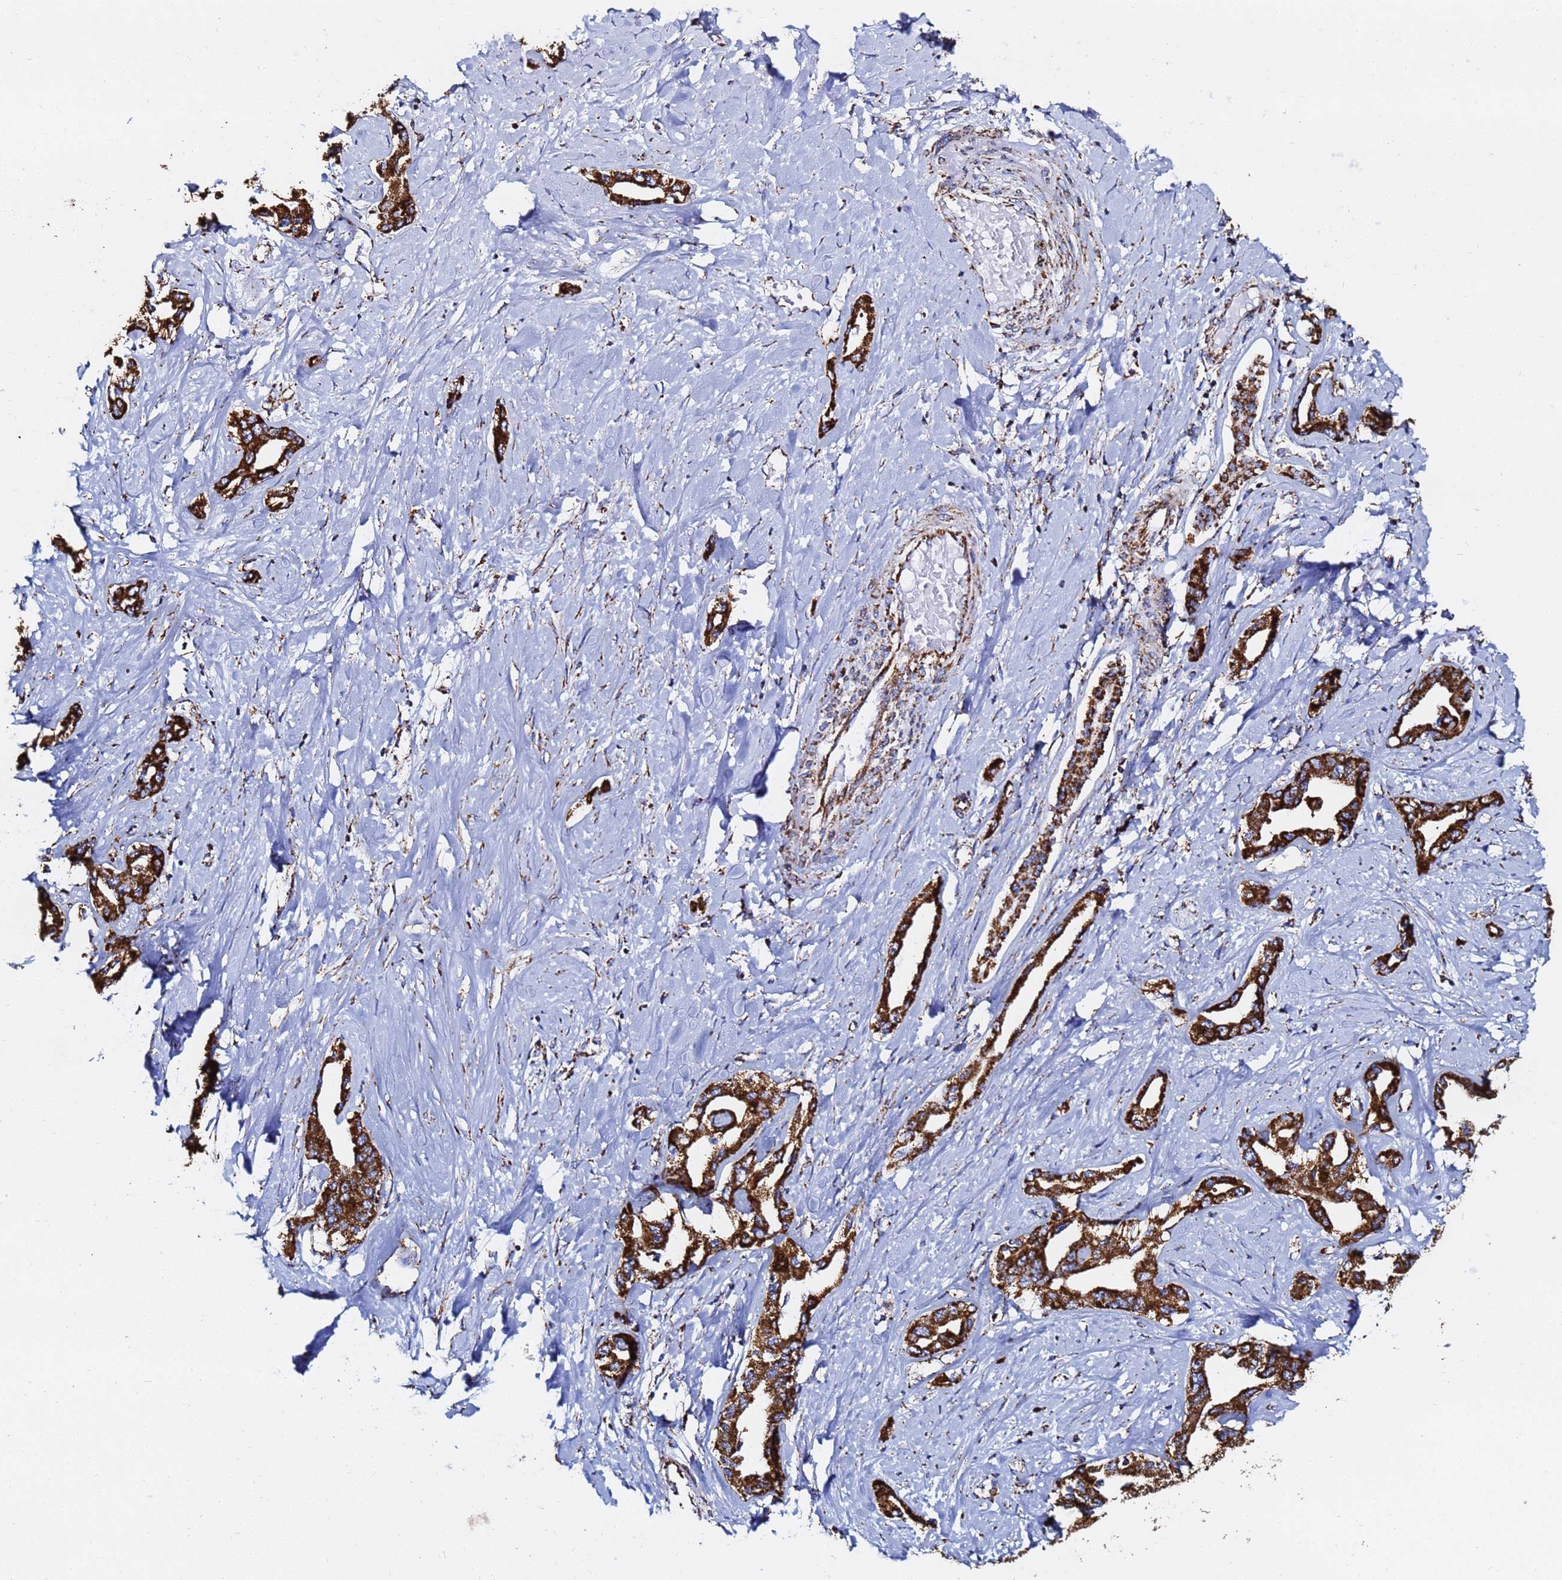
{"staining": {"intensity": "strong", "quantity": ">75%", "location": "cytoplasmic/membranous"}, "tissue": "liver cancer", "cell_type": "Tumor cells", "image_type": "cancer", "snomed": [{"axis": "morphology", "description": "Cholangiocarcinoma"}, {"axis": "topography", "description": "Liver"}], "caption": "Immunohistochemistry of cholangiocarcinoma (liver) reveals high levels of strong cytoplasmic/membranous staining in about >75% of tumor cells.", "gene": "PHB2", "patient": {"sex": "male", "age": 59}}